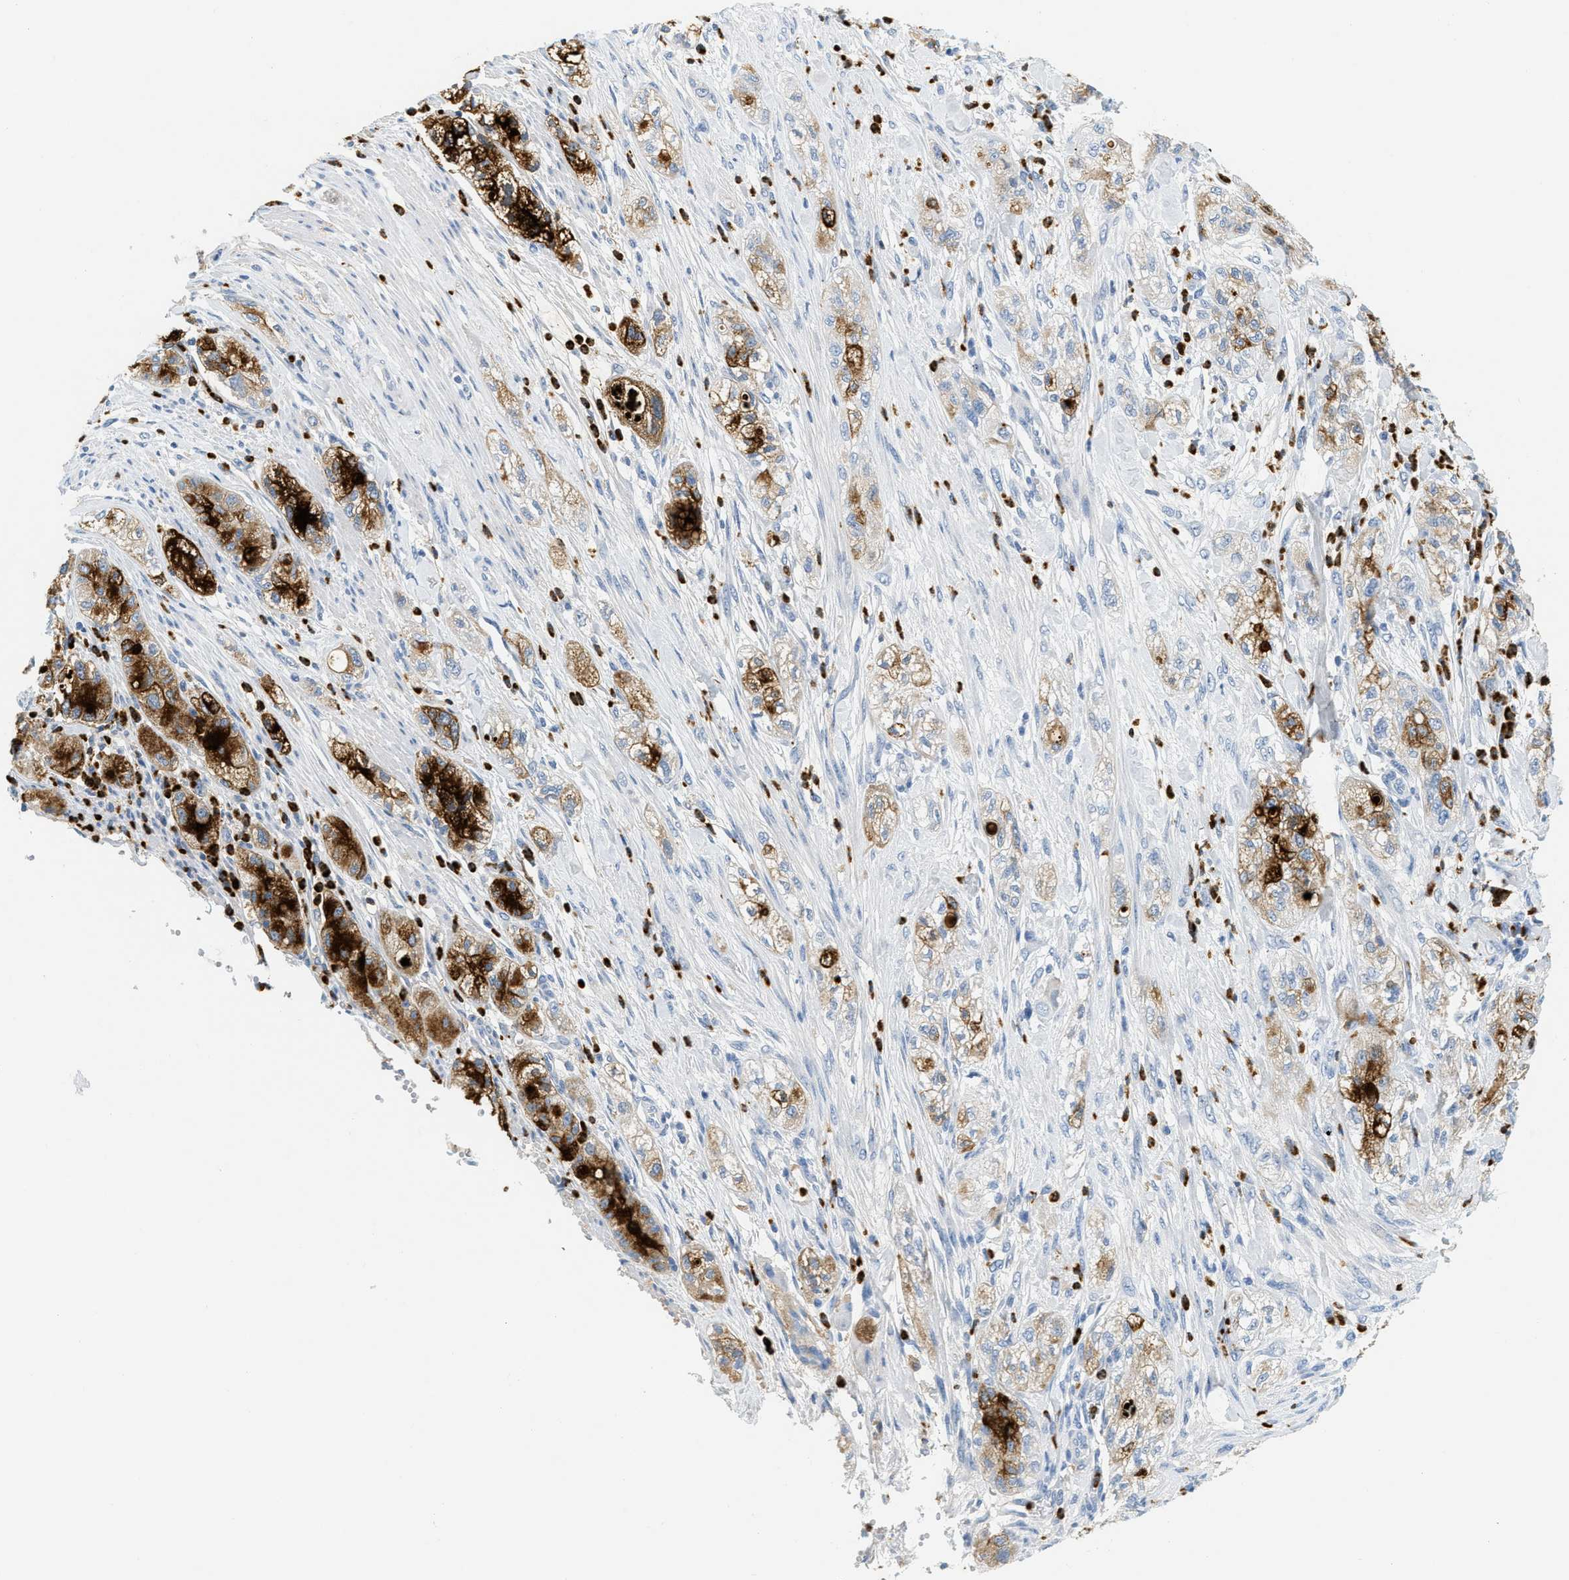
{"staining": {"intensity": "strong", "quantity": "25%-75%", "location": "cytoplasmic/membranous"}, "tissue": "pancreatic cancer", "cell_type": "Tumor cells", "image_type": "cancer", "snomed": [{"axis": "morphology", "description": "Adenocarcinoma, NOS"}, {"axis": "topography", "description": "Pancreas"}], "caption": "Adenocarcinoma (pancreatic) stained for a protein (brown) reveals strong cytoplasmic/membranous positive expression in about 25%-75% of tumor cells.", "gene": "LCN2", "patient": {"sex": "female", "age": 78}}